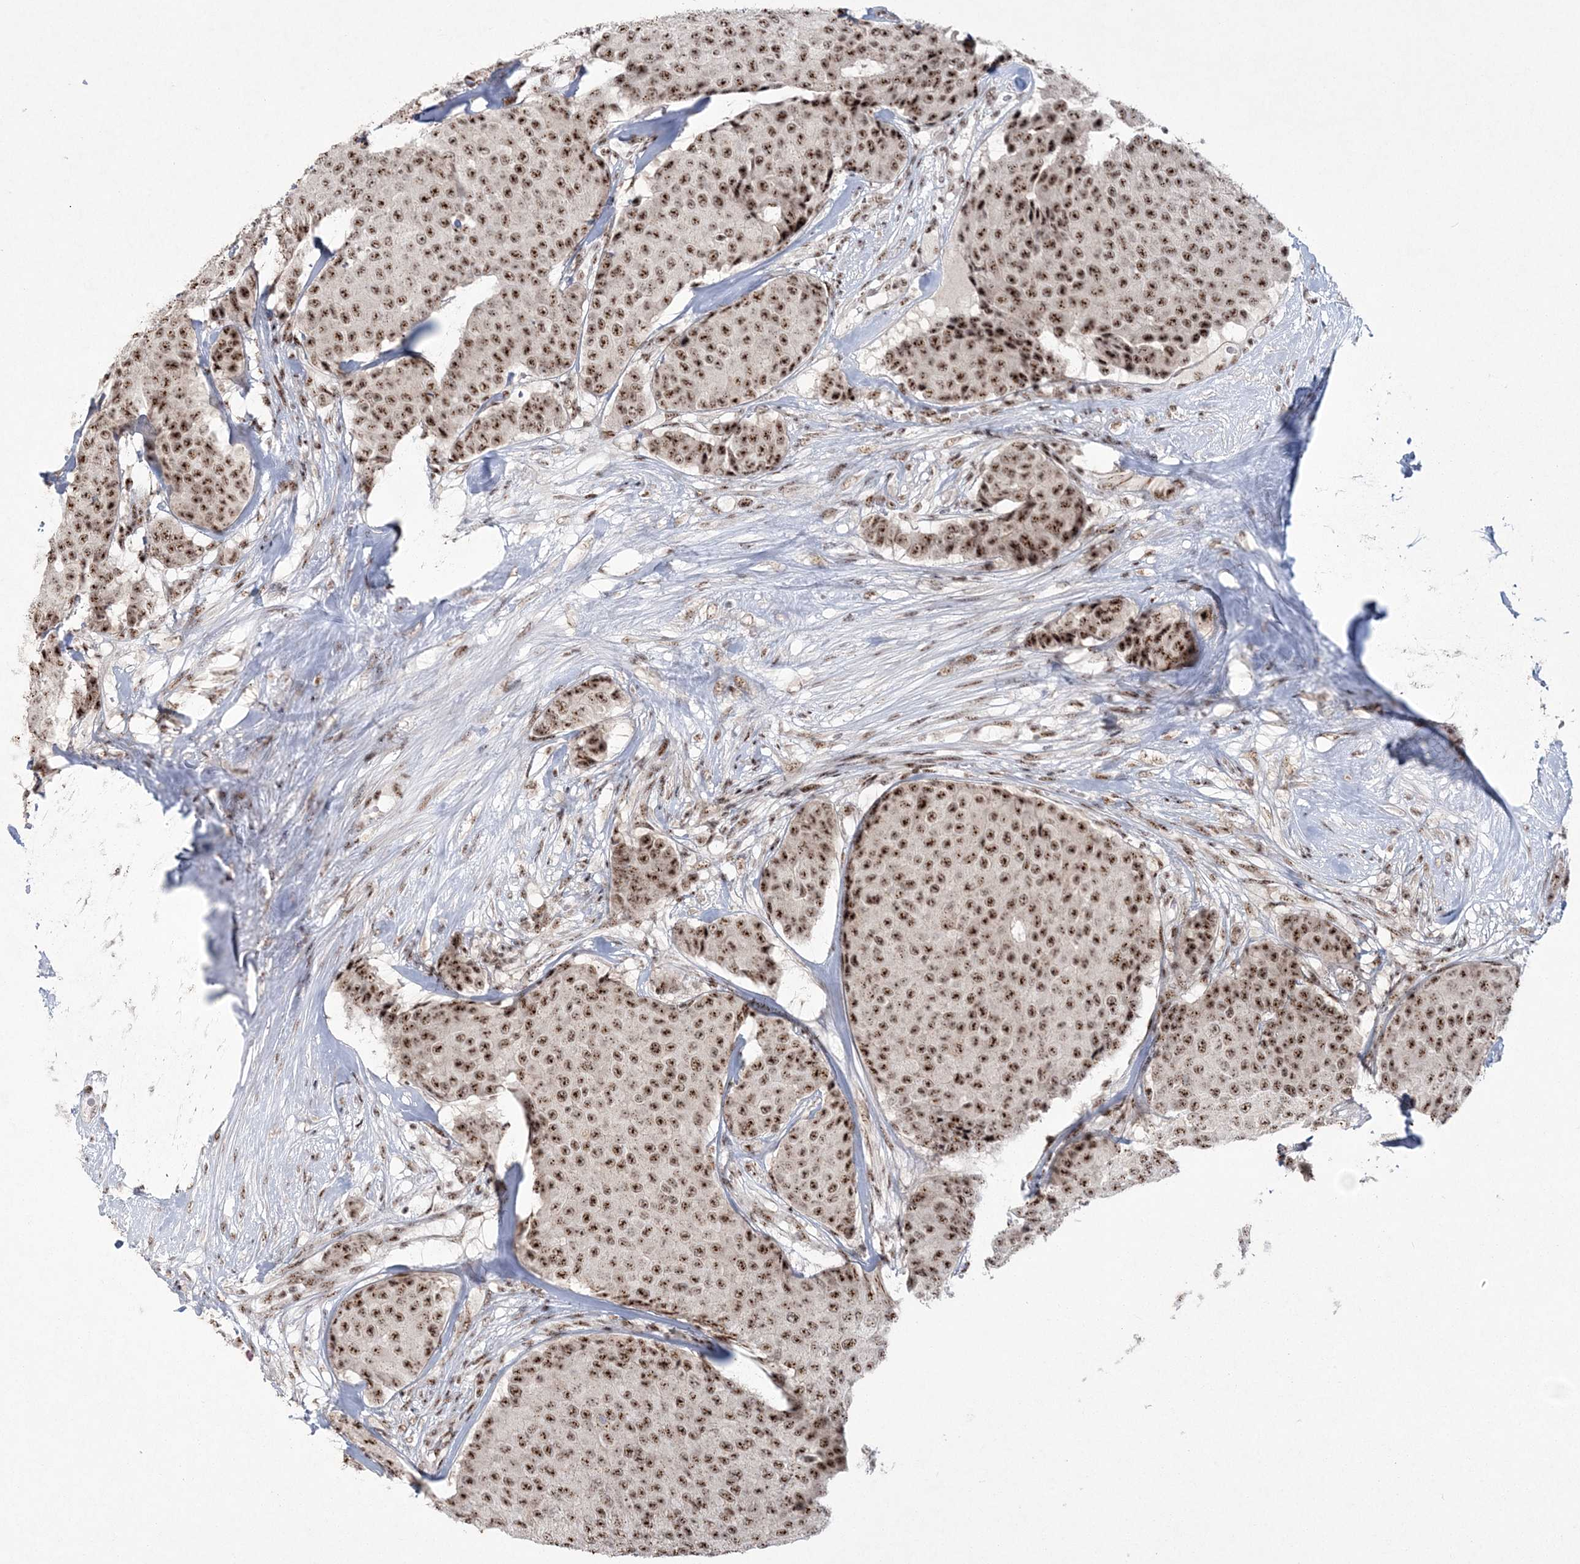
{"staining": {"intensity": "strong", "quantity": ">75%", "location": "nuclear"}, "tissue": "breast cancer", "cell_type": "Tumor cells", "image_type": "cancer", "snomed": [{"axis": "morphology", "description": "Duct carcinoma"}, {"axis": "topography", "description": "Breast"}], "caption": "A photomicrograph of human invasive ductal carcinoma (breast) stained for a protein exhibits strong nuclear brown staining in tumor cells. The protein of interest is stained brown, and the nuclei are stained in blue (DAB (3,3'-diaminobenzidine) IHC with brightfield microscopy, high magnification).", "gene": "KDM6B", "patient": {"sex": "female", "age": 75}}